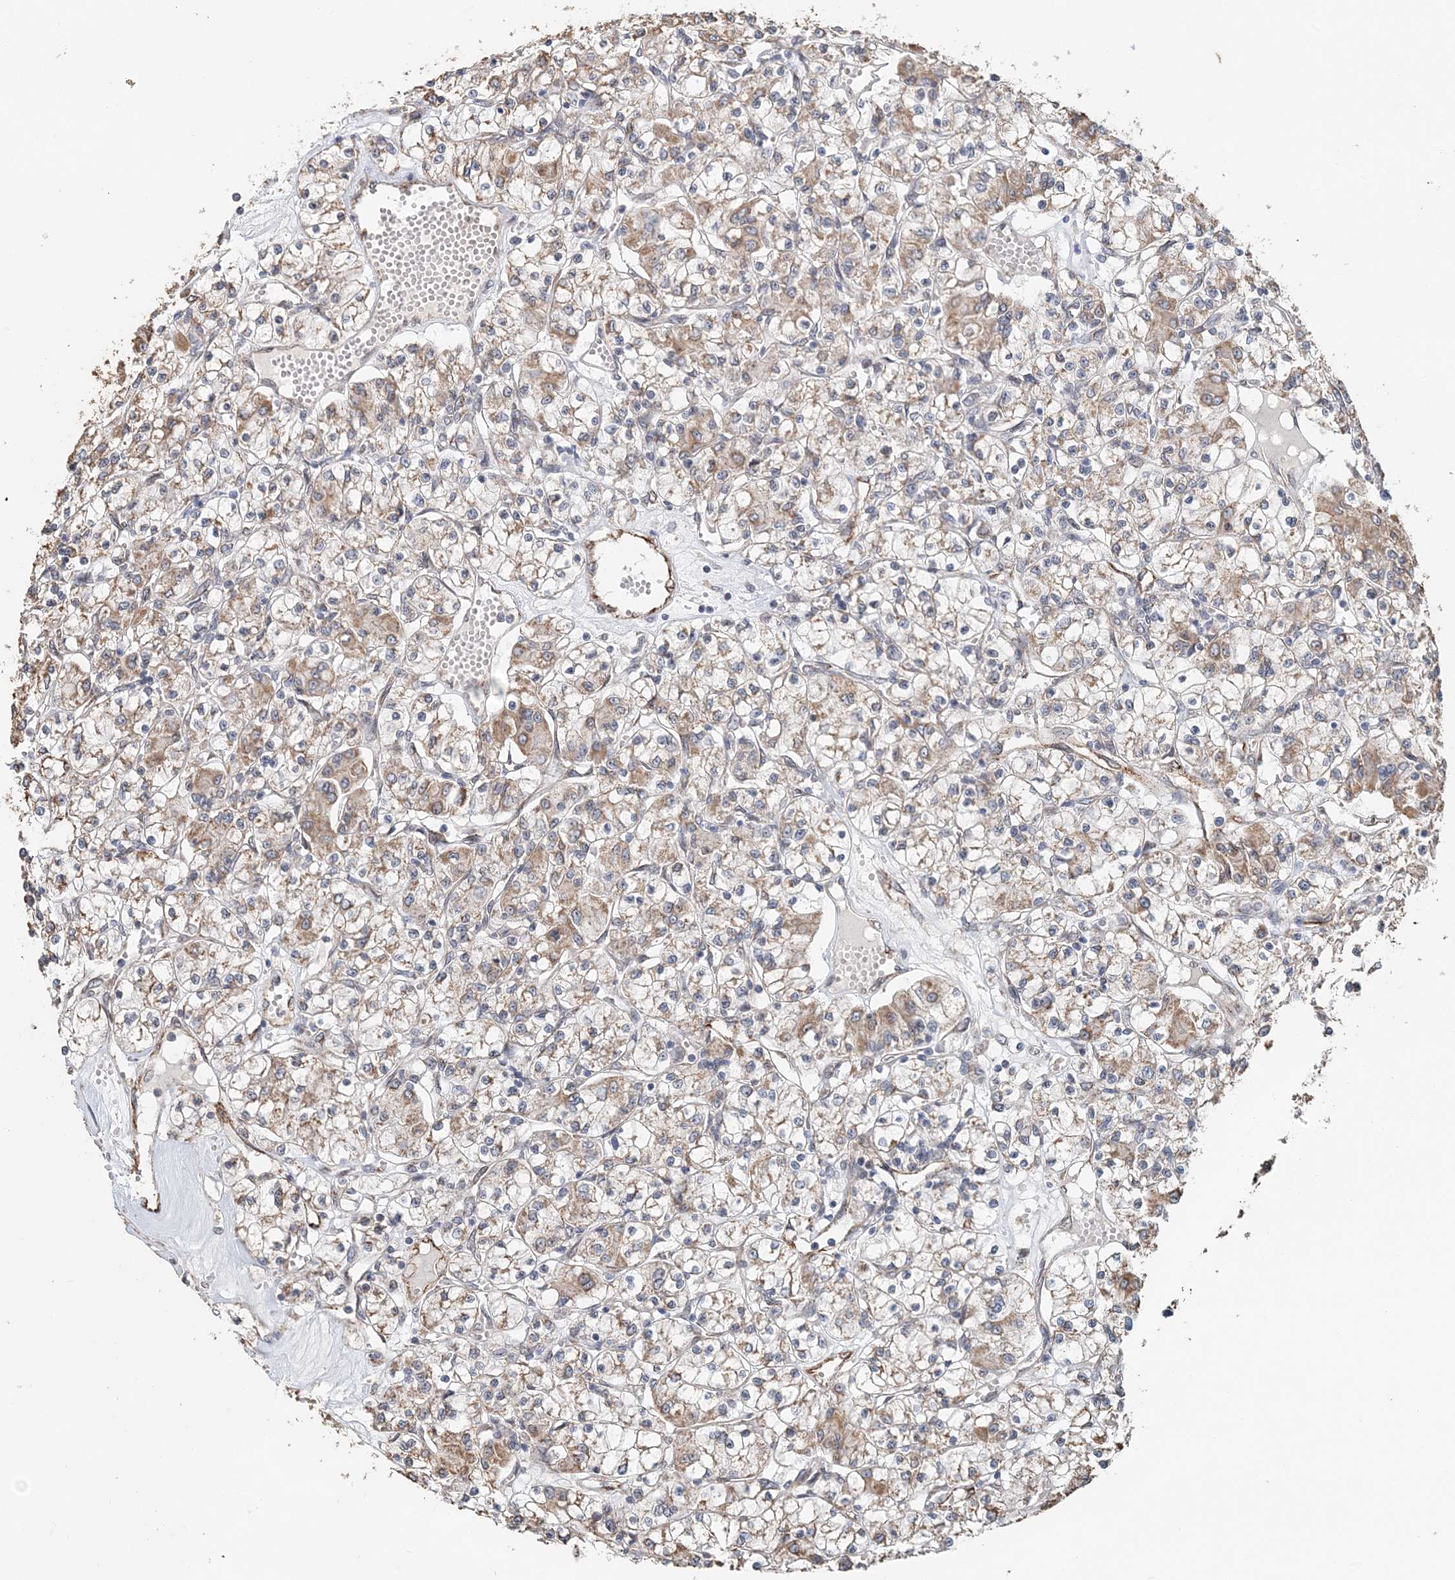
{"staining": {"intensity": "moderate", "quantity": "25%-75%", "location": "cytoplasmic/membranous"}, "tissue": "renal cancer", "cell_type": "Tumor cells", "image_type": "cancer", "snomed": [{"axis": "morphology", "description": "Adenocarcinoma, NOS"}, {"axis": "topography", "description": "Kidney"}], "caption": "High-power microscopy captured an IHC image of renal cancer (adenocarcinoma), revealing moderate cytoplasmic/membranous positivity in about 25%-75% of tumor cells. The staining is performed using DAB brown chromogen to label protein expression. The nuclei are counter-stained blue using hematoxylin.", "gene": "FBXO38", "patient": {"sex": "female", "age": 59}}